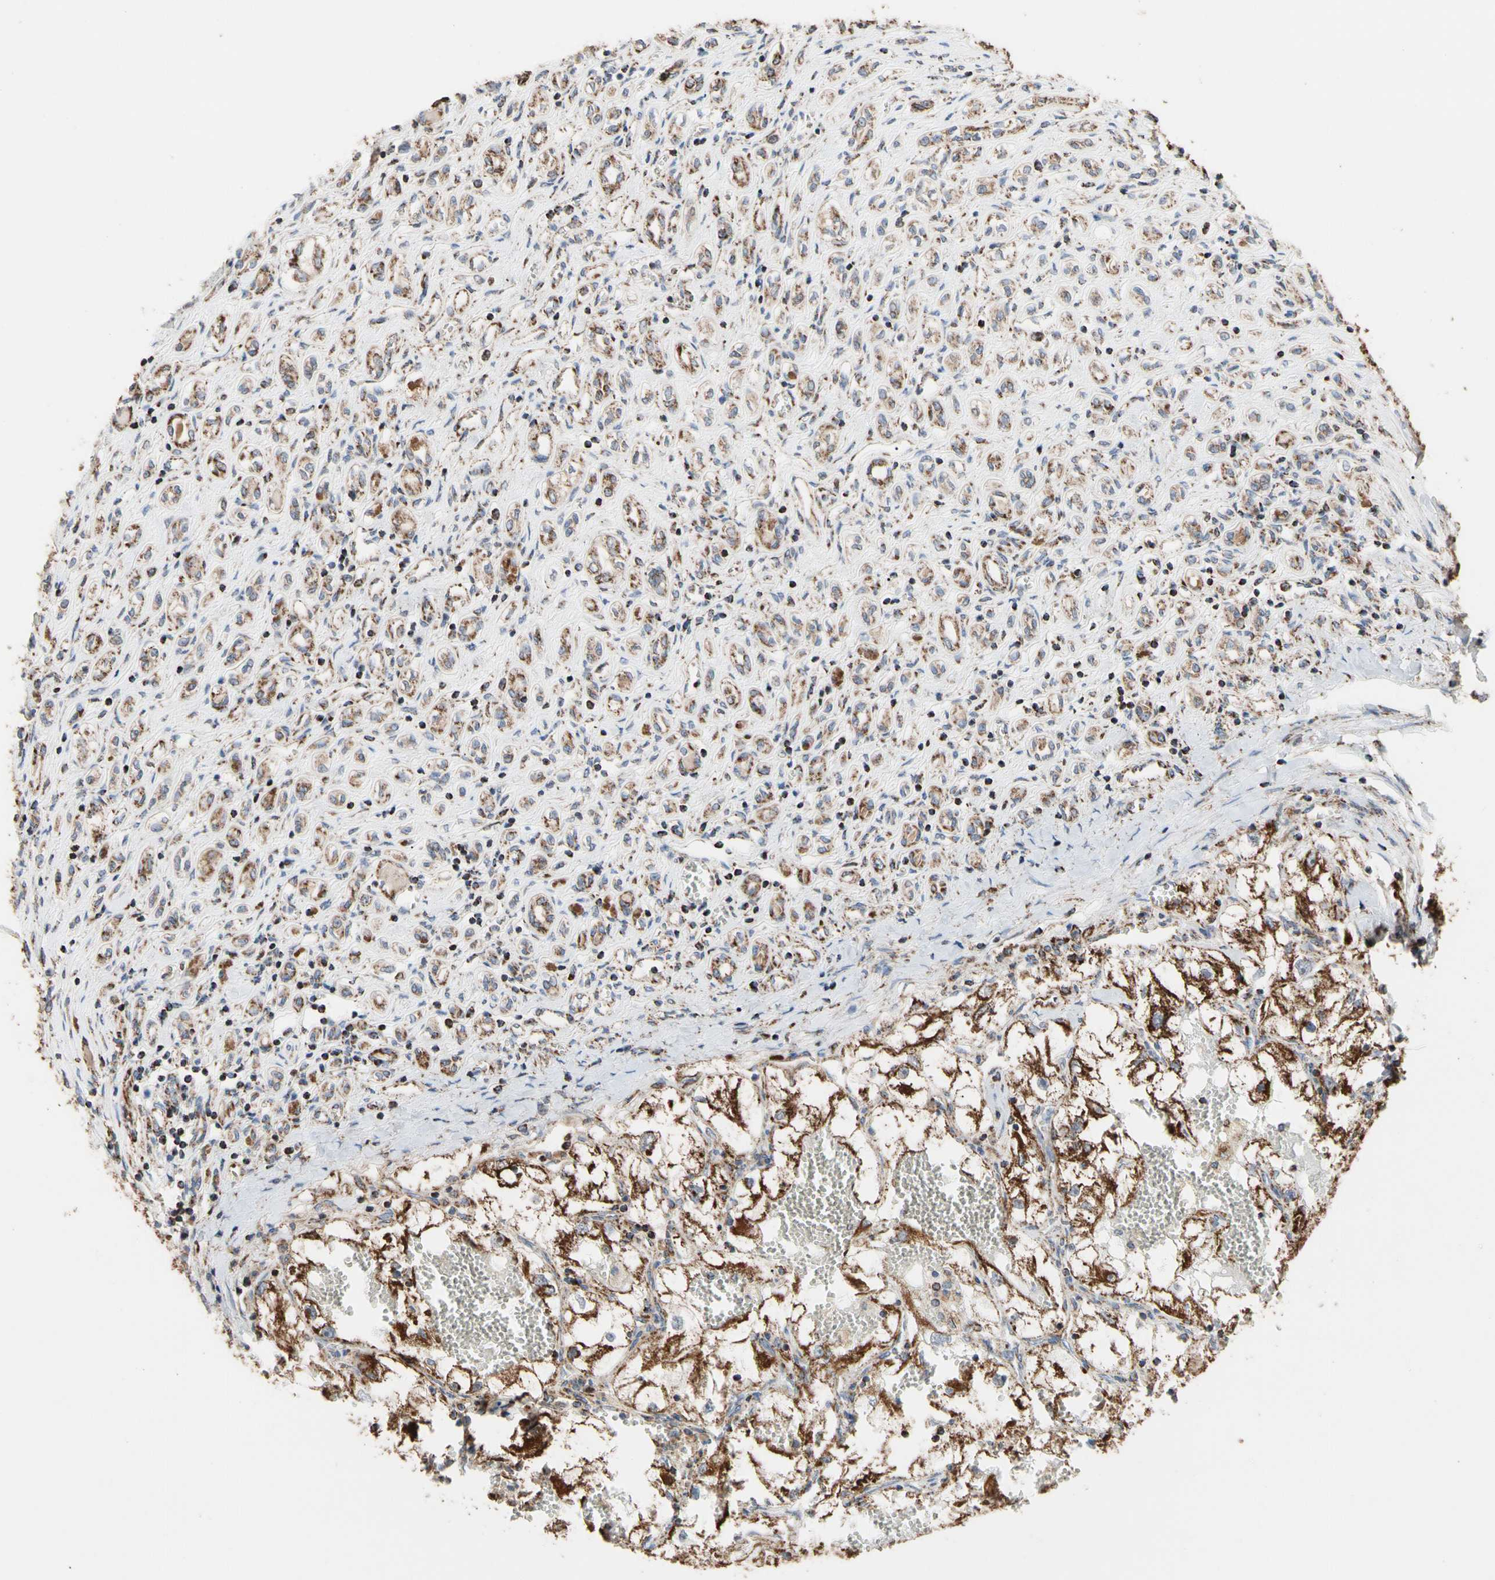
{"staining": {"intensity": "strong", "quantity": ">75%", "location": "cytoplasmic/membranous"}, "tissue": "renal cancer", "cell_type": "Tumor cells", "image_type": "cancer", "snomed": [{"axis": "morphology", "description": "Adenocarcinoma, NOS"}, {"axis": "topography", "description": "Kidney"}], "caption": "Strong cytoplasmic/membranous expression for a protein is appreciated in approximately >75% of tumor cells of renal cancer (adenocarcinoma) using immunohistochemistry.", "gene": "FAM110B", "patient": {"sex": "female", "age": 70}}